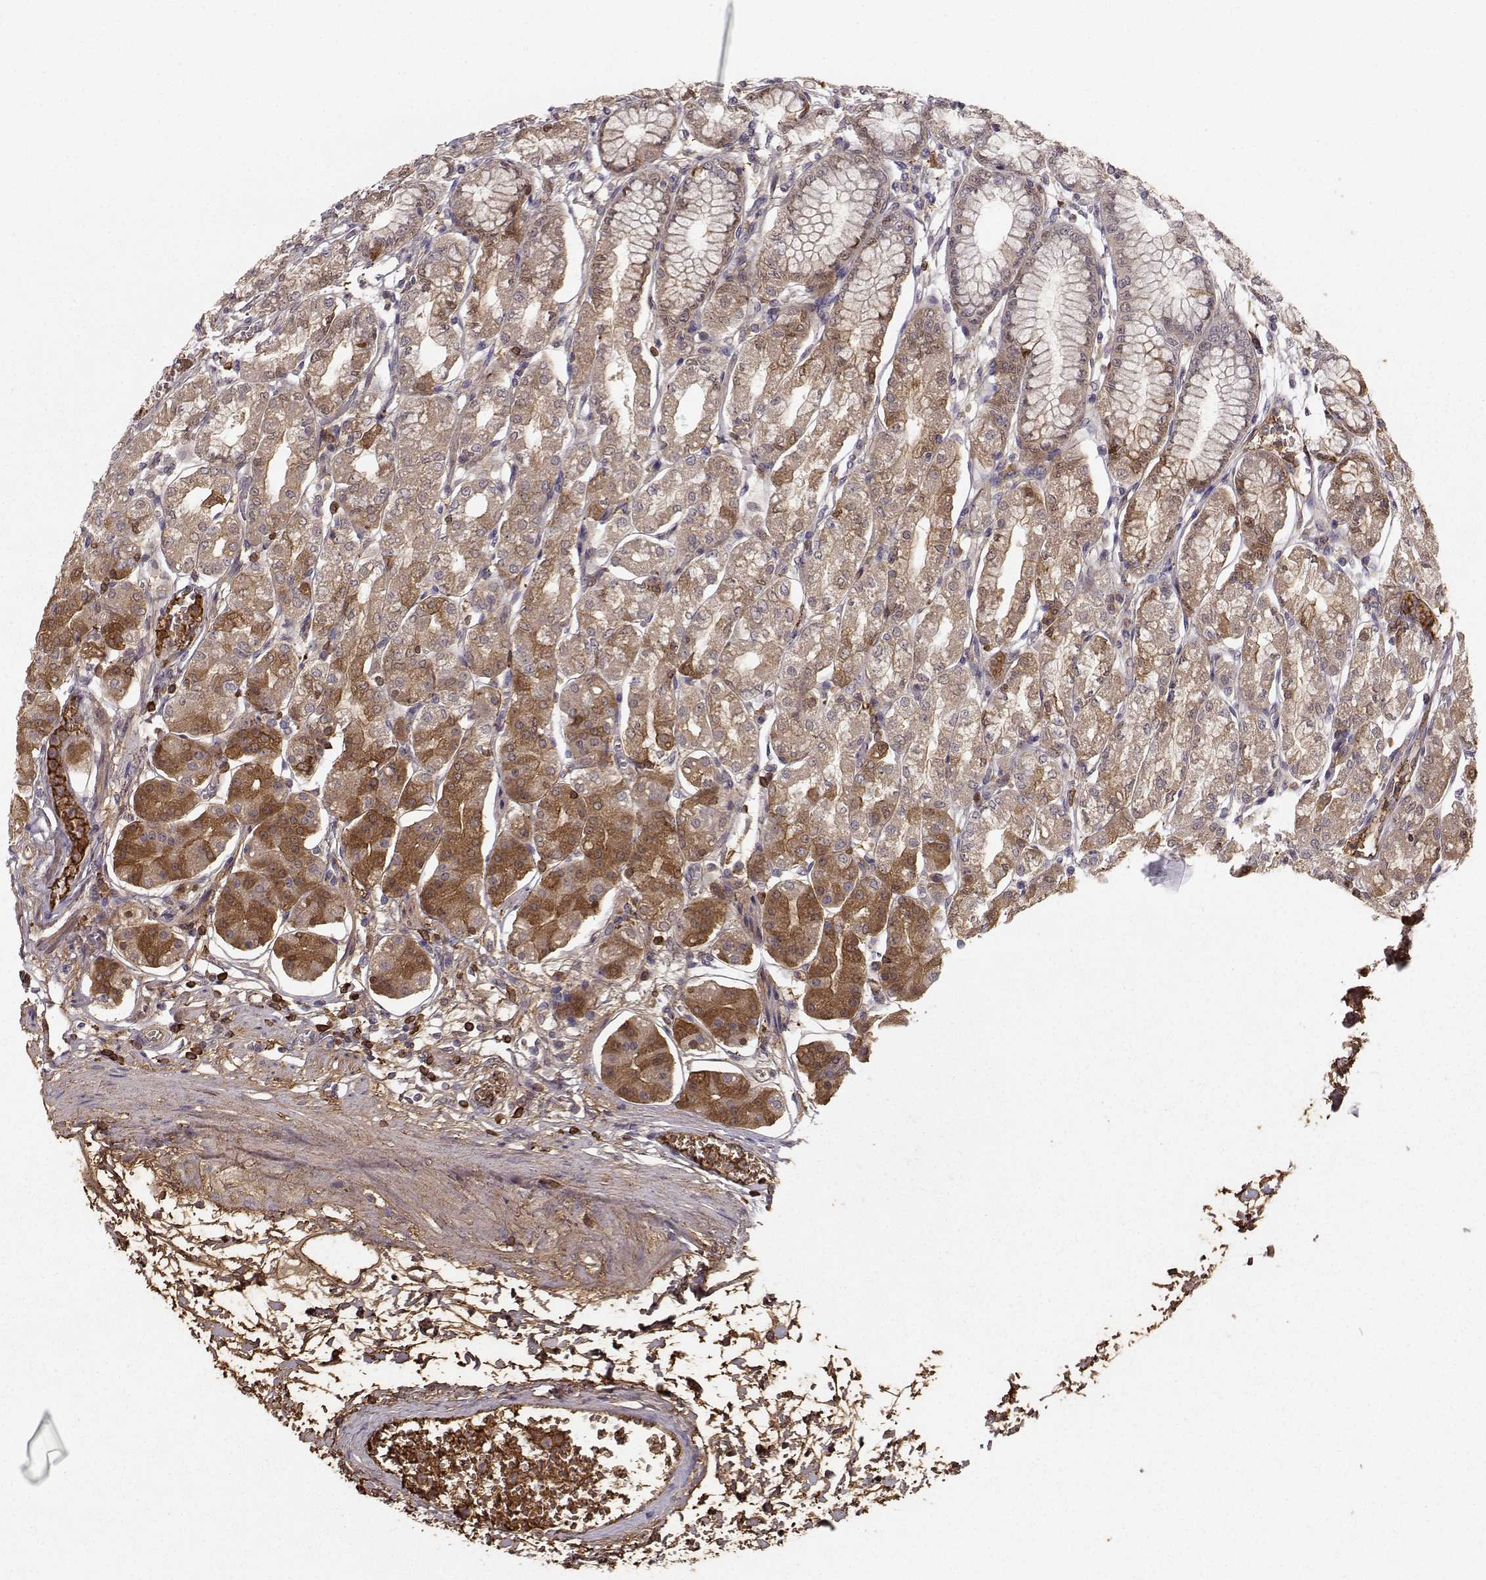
{"staining": {"intensity": "moderate", "quantity": "25%-75%", "location": "cytoplasmic/membranous"}, "tissue": "stomach", "cell_type": "Glandular cells", "image_type": "normal", "snomed": [{"axis": "morphology", "description": "Normal tissue, NOS"}, {"axis": "topography", "description": "Skeletal muscle"}, {"axis": "topography", "description": "Stomach"}], "caption": "DAB (3,3'-diaminobenzidine) immunohistochemical staining of benign human stomach shows moderate cytoplasmic/membranous protein staining in about 25%-75% of glandular cells. (Stains: DAB in brown, nuclei in blue, Microscopy: brightfield microscopy at high magnification).", "gene": "WNT6", "patient": {"sex": "female", "age": 57}}